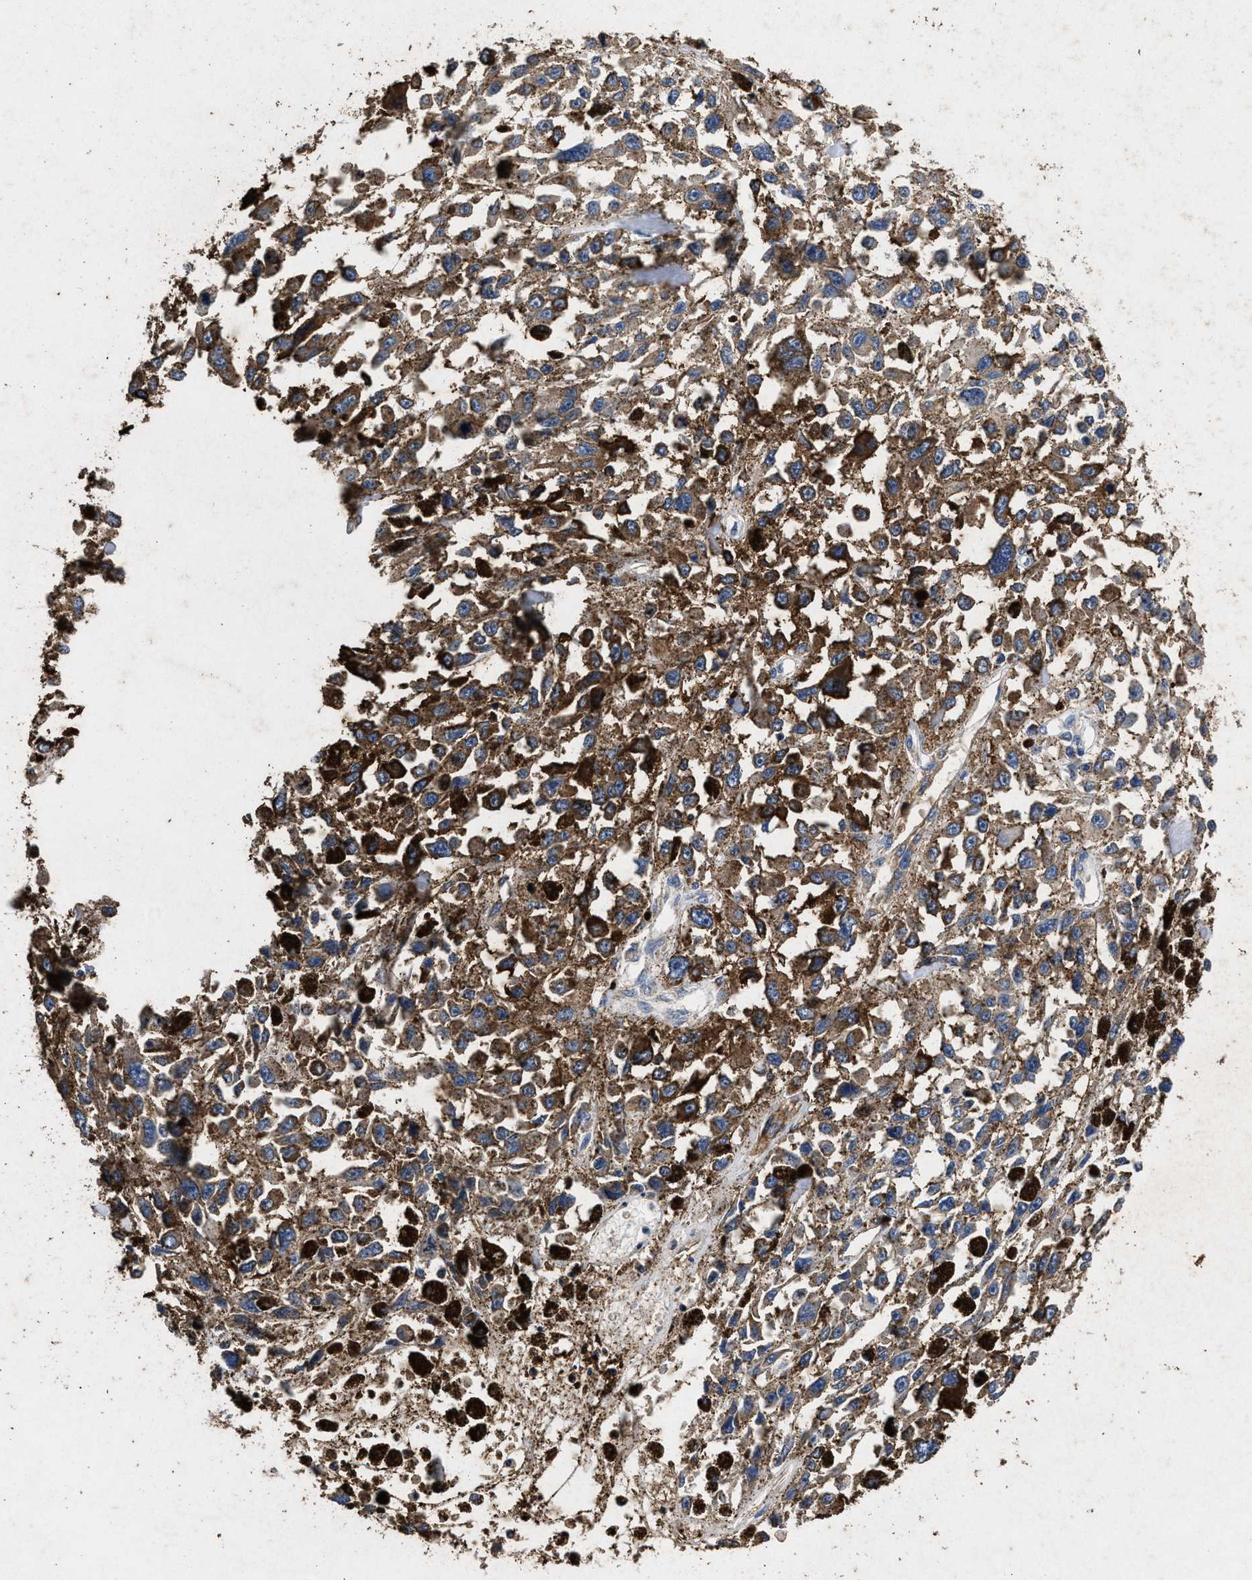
{"staining": {"intensity": "moderate", "quantity": ">75%", "location": "cytoplasmic/membranous"}, "tissue": "melanoma", "cell_type": "Tumor cells", "image_type": "cancer", "snomed": [{"axis": "morphology", "description": "Malignant melanoma, Metastatic site"}, {"axis": "topography", "description": "Lymph node"}], "caption": "Human melanoma stained with a brown dye displays moderate cytoplasmic/membranous positive staining in approximately >75% of tumor cells.", "gene": "LTB4R2", "patient": {"sex": "male", "age": 59}}